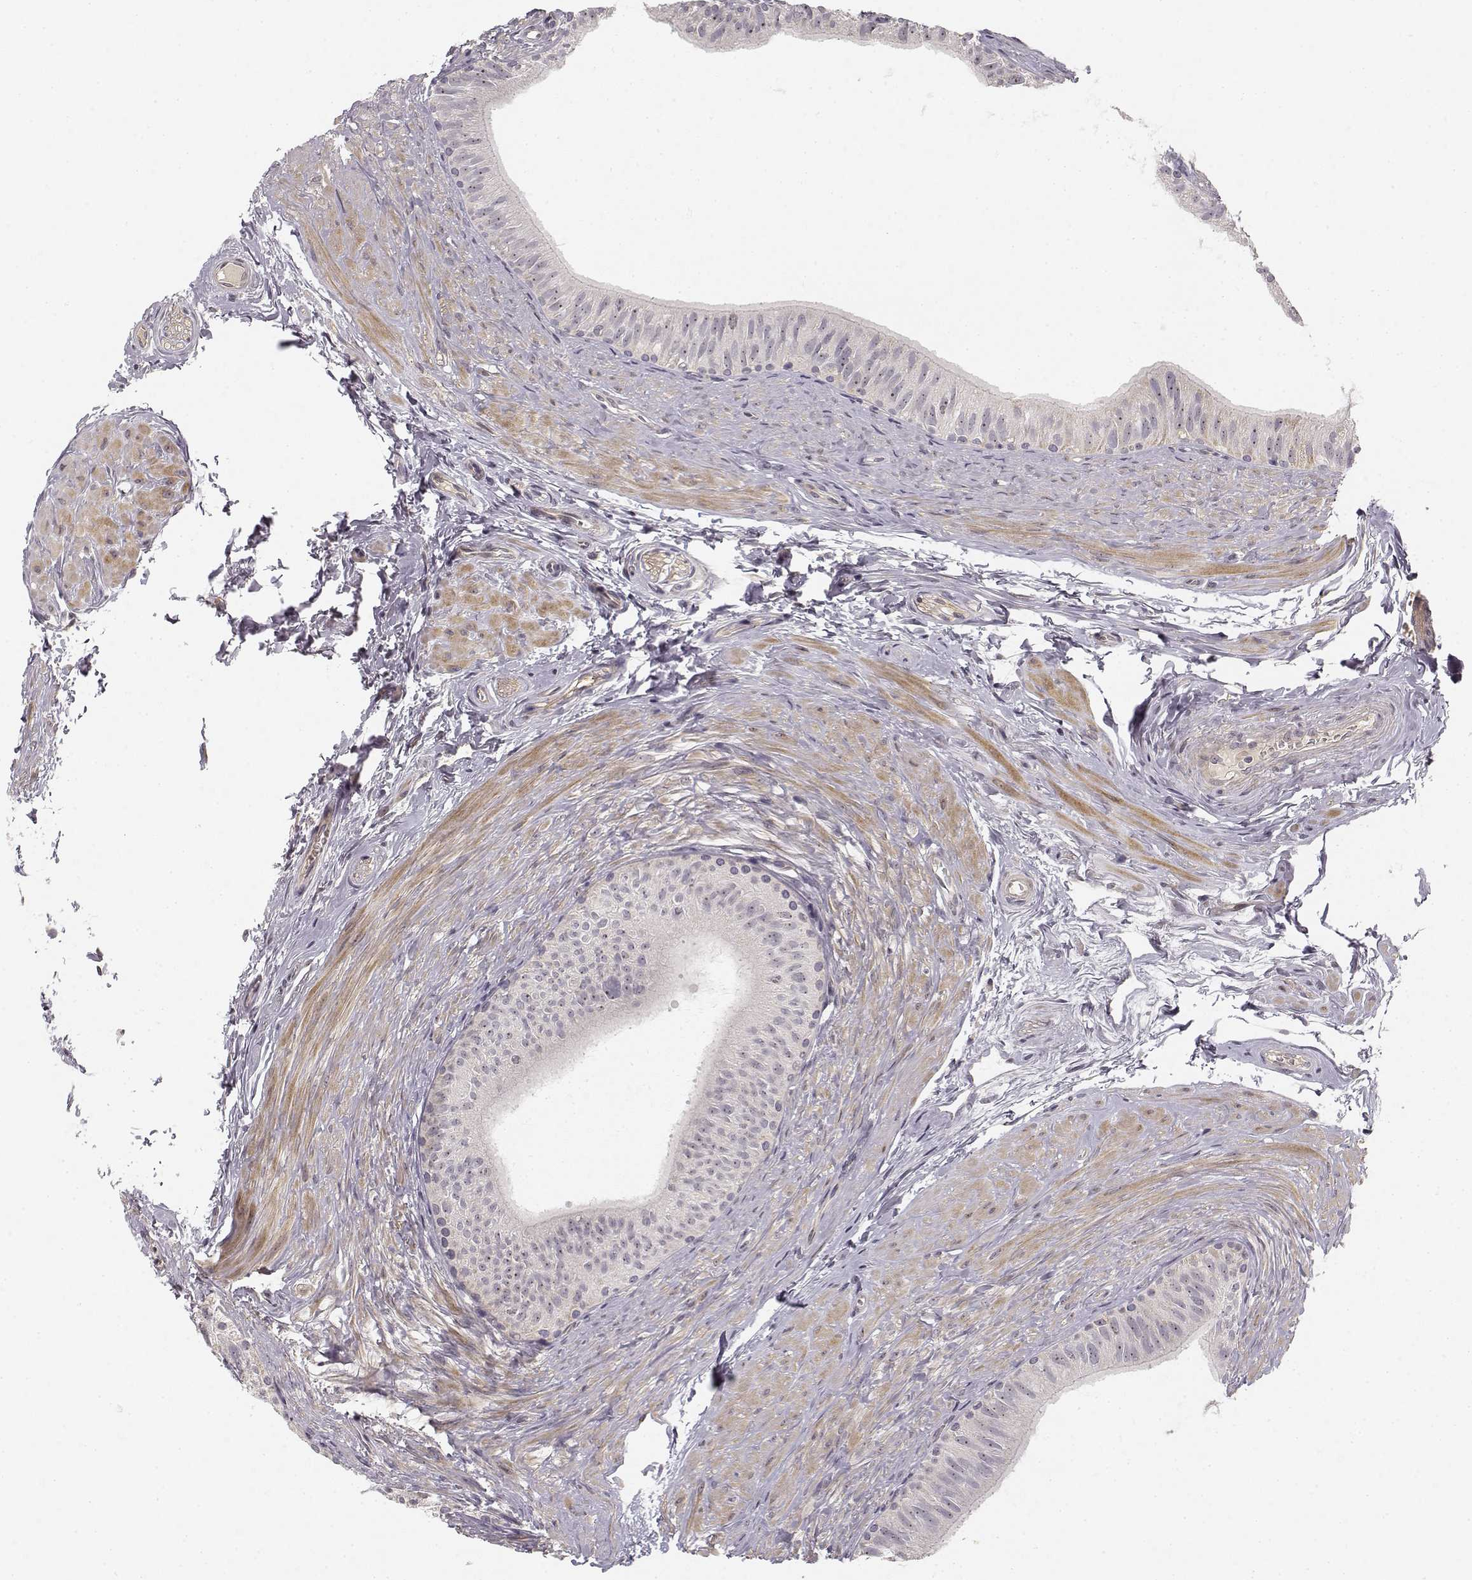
{"staining": {"intensity": "weak", "quantity": "25%-75%", "location": "nuclear"}, "tissue": "epididymis", "cell_type": "Glandular cells", "image_type": "normal", "snomed": [{"axis": "morphology", "description": "Normal tissue, NOS"}, {"axis": "topography", "description": "Epididymis"}], "caption": "A photomicrograph of human epididymis stained for a protein demonstrates weak nuclear brown staining in glandular cells. (Stains: DAB (3,3'-diaminobenzidine) in brown, nuclei in blue, Microscopy: brightfield microscopy at high magnification).", "gene": "MED12L", "patient": {"sex": "male", "age": 36}}